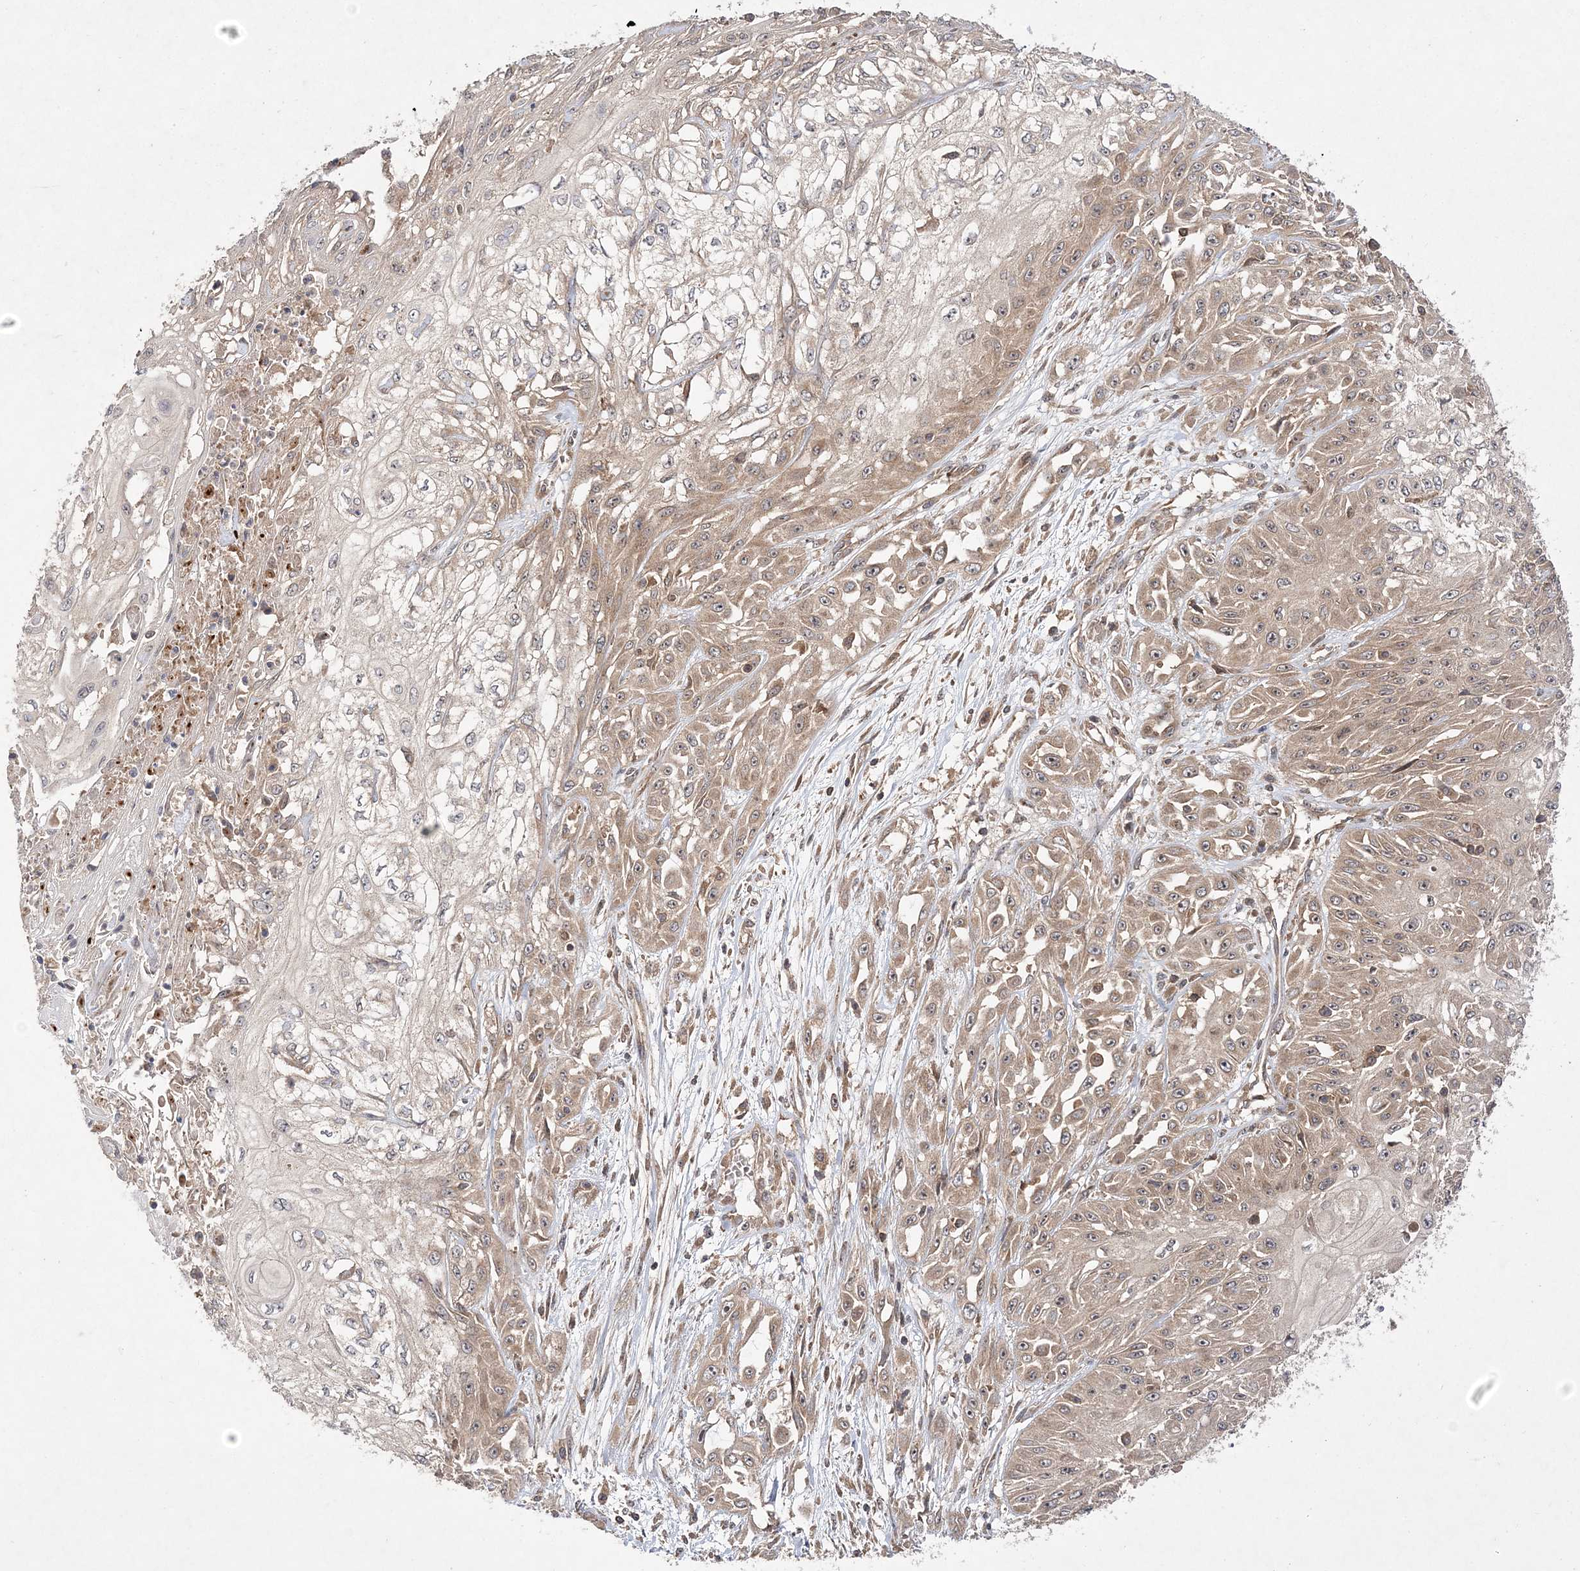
{"staining": {"intensity": "weak", "quantity": "25%-75%", "location": "cytoplasmic/membranous"}, "tissue": "skin cancer", "cell_type": "Tumor cells", "image_type": "cancer", "snomed": [{"axis": "morphology", "description": "Squamous cell carcinoma, NOS"}, {"axis": "morphology", "description": "Squamous cell carcinoma, metastatic, NOS"}, {"axis": "topography", "description": "Skin"}, {"axis": "topography", "description": "Lymph node"}], "caption": "Immunohistochemical staining of metastatic squamous cell carcinoma (skin) exhibits weak cytoplasmic/membranous protein positivity in about 25%-75% of tumor cells. The staining is performed using DAB brown chromogen to label protein expression. The nuclei are counter-stained blue using hematoxylin.", "gene": "TMEM9B", "patient": {"sex": "male", "age": 75}}